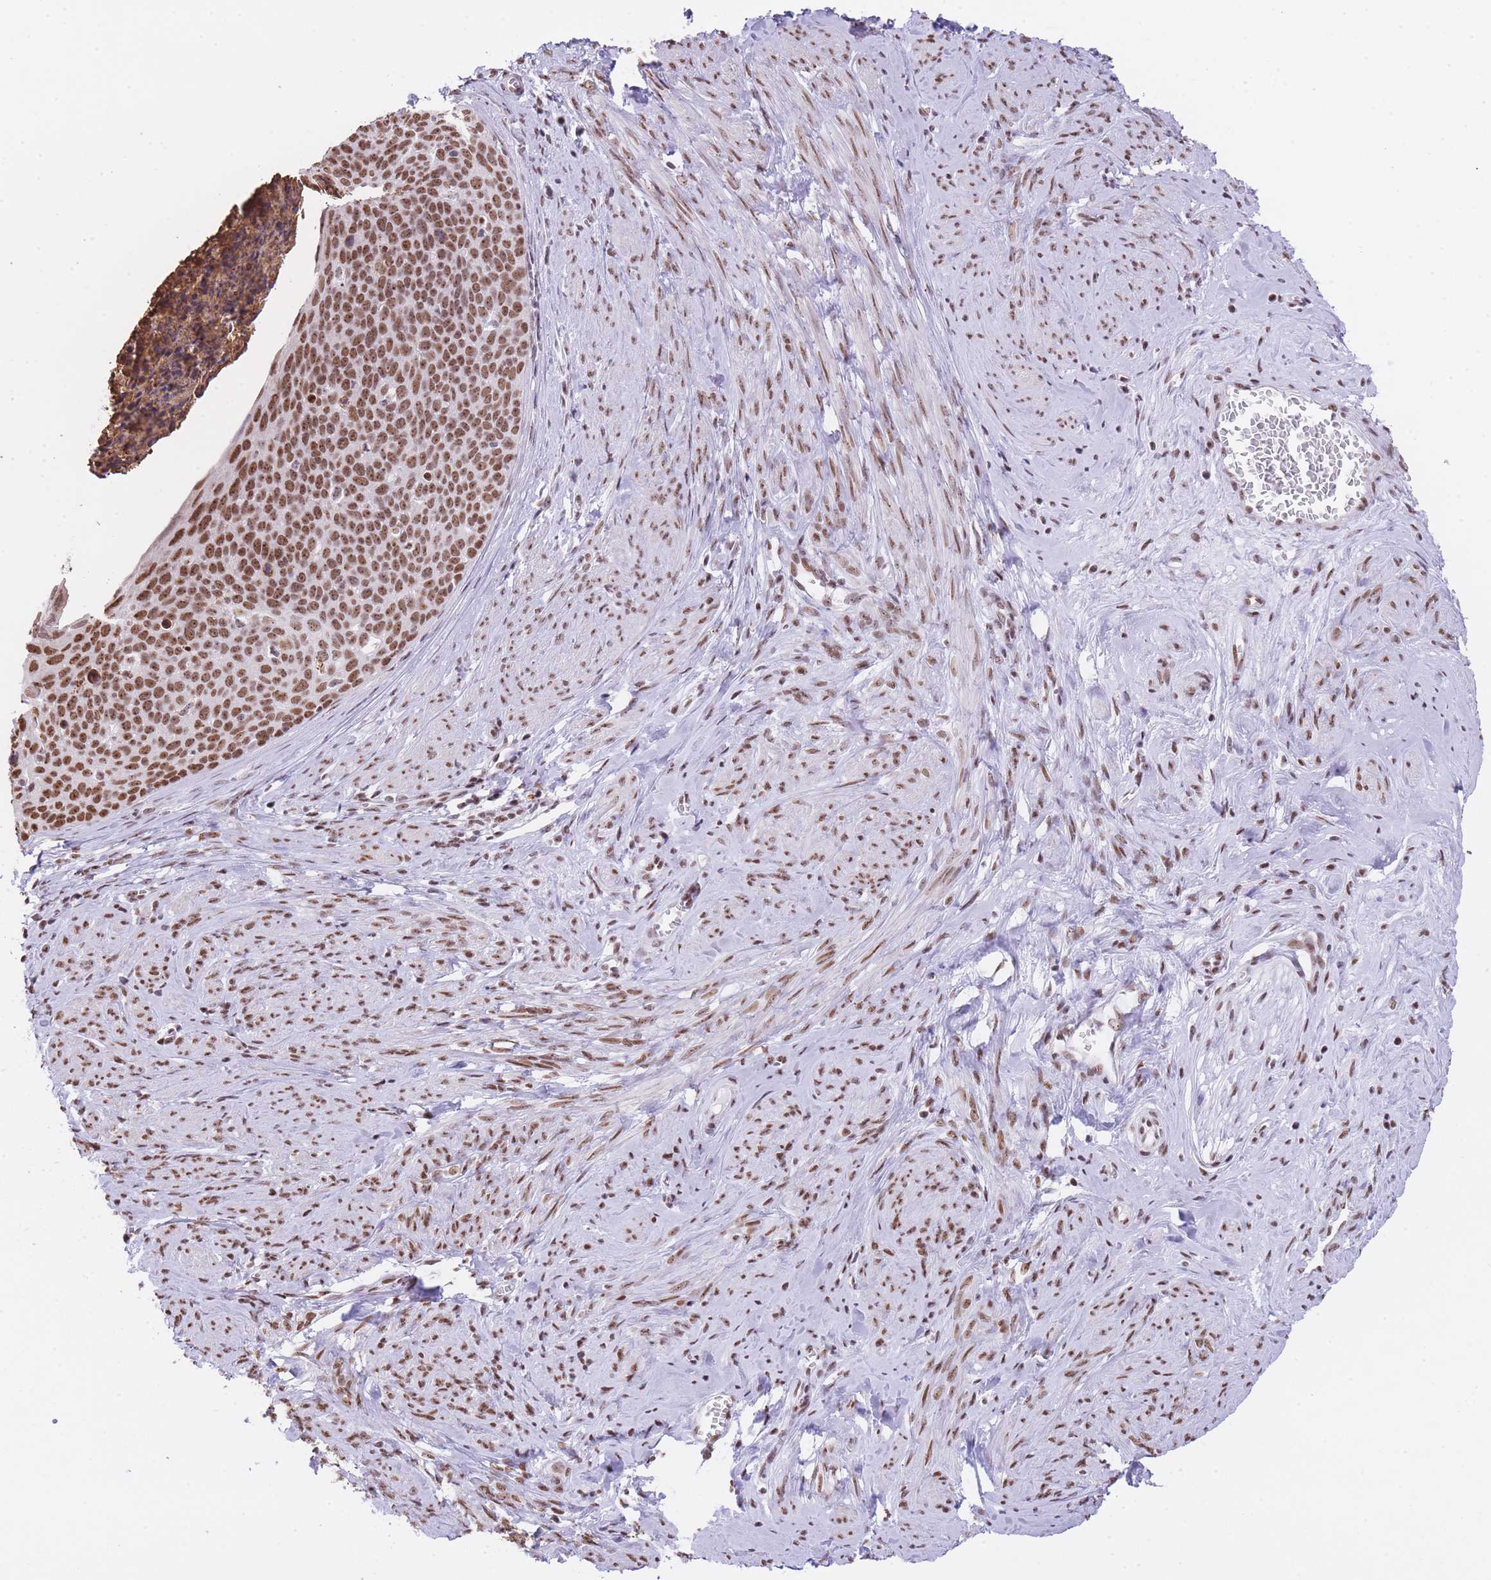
{"staining": {"intensity": "moderate", "quantity": ">75%", "location": "nuclear"}, "tissue": "cervical cancer", "cell_type": "Tumor cells", "image_type": "cancer", "snomed": [{"axis": "morphology", "description": "Squamous cell carcinoma, NOS"}, {"axis": "topography", "description": "Cervix"}], "caption": "A brown stain shows moderate nuclear staining of a protein in human squamous cell carcinoma (cervical) tumor cells.", "gene": "EVC2", "patient": {"sex": "female", "age": 80}}